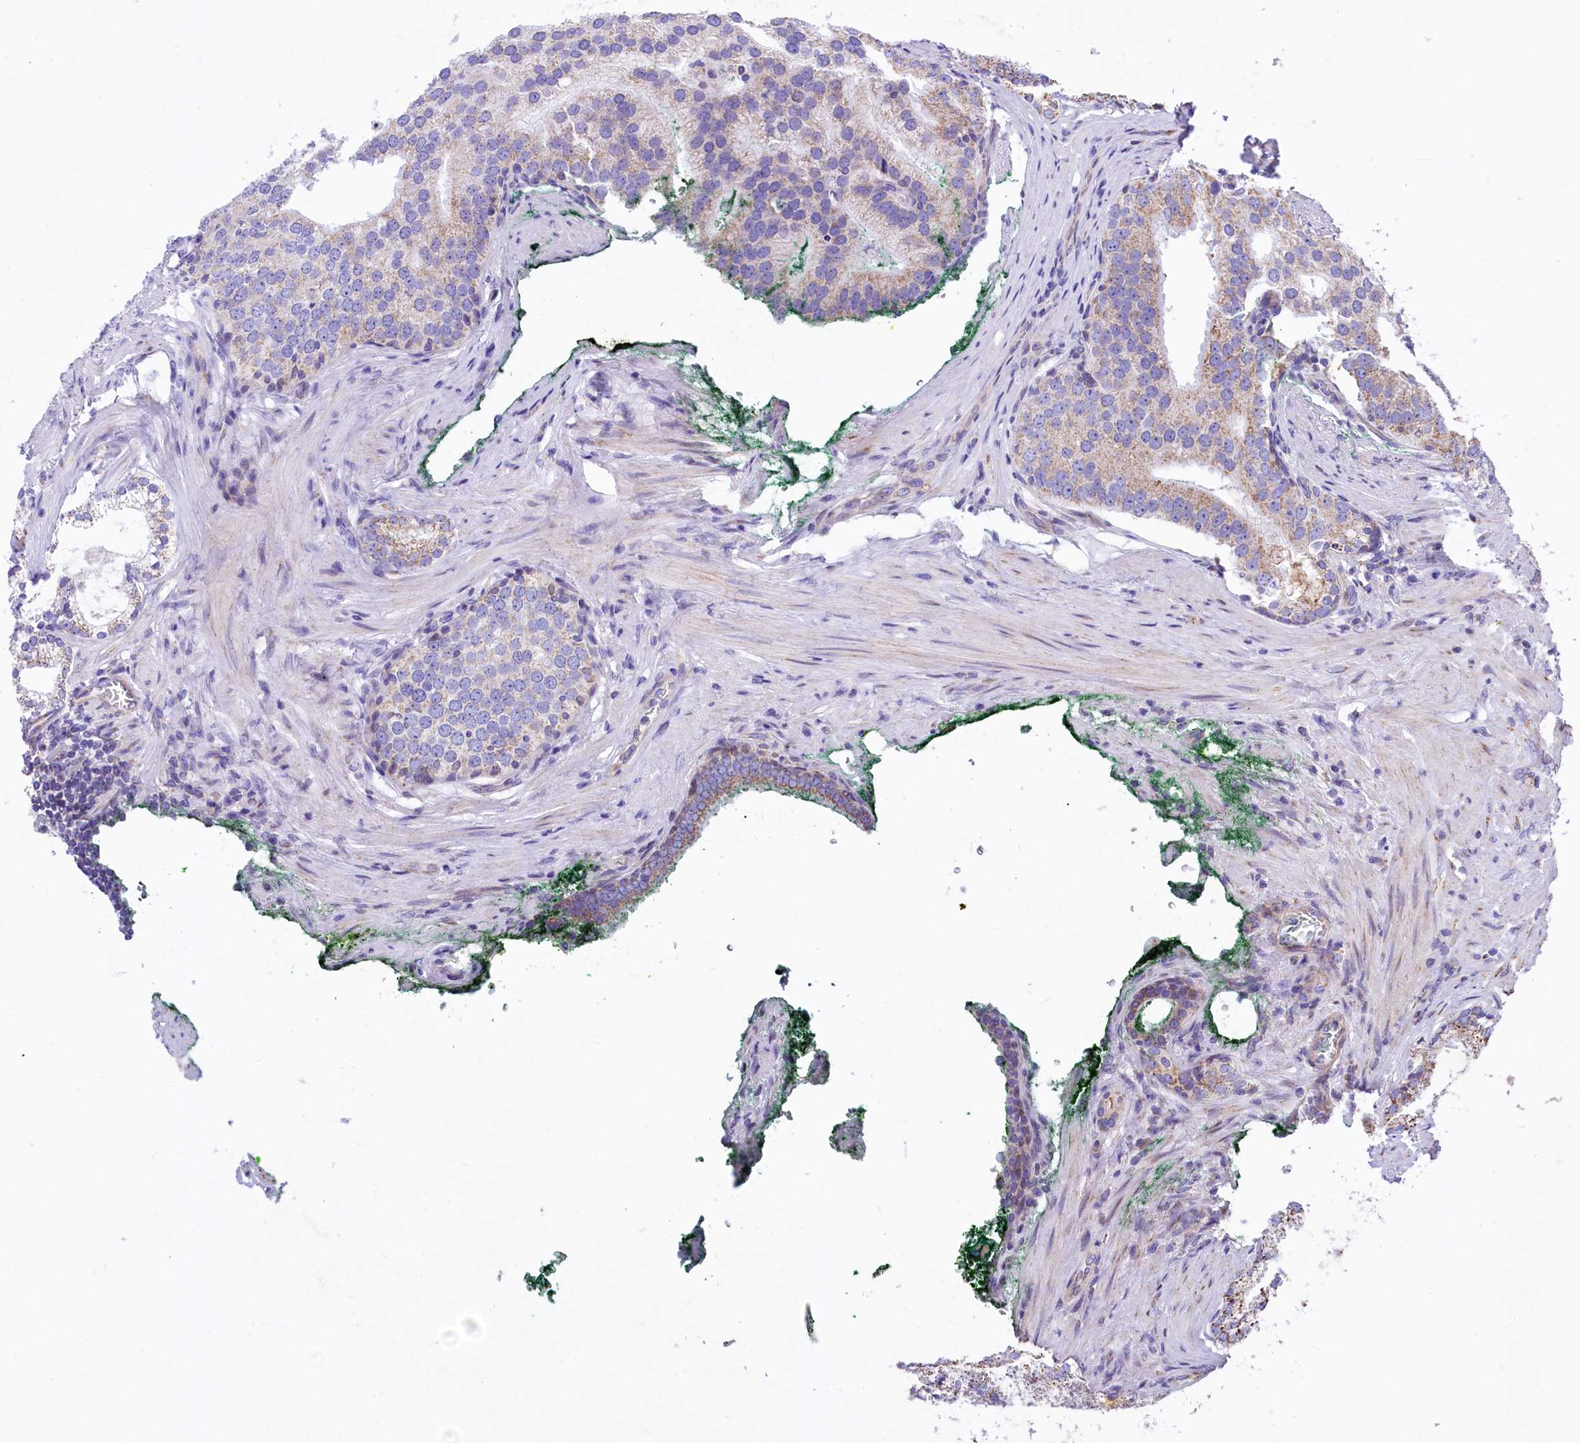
{"staining": {"intensity": "weak", "quantity": "25%-75%", "location": "cytoplasmic/membranous"}, "tissue": "prostate cancer", "cell_type": "Tumor cells", "image_type": "cancer", "snomed": [{"axis": "morphology", "description": "Adenocarcinoma, Low grade"}, {"axis": "topography", "description": "Prostate"}], "caption": "High-magnification brightfield microscopy of low-grade adenocarcinoma (prostate) stained with DAB (3,3'-diaminobenzidine) (brown) and counterstained with hematoxylin (blue). tumor cells exhibit weak cytoplasmic/membranous positivity is seen in about25%-75% of cells. (DAB IHC, brown staining for protein, blue staining for nuclei).", "gene": "VWCE", "patient": {"sex": "male", "age": 71}}